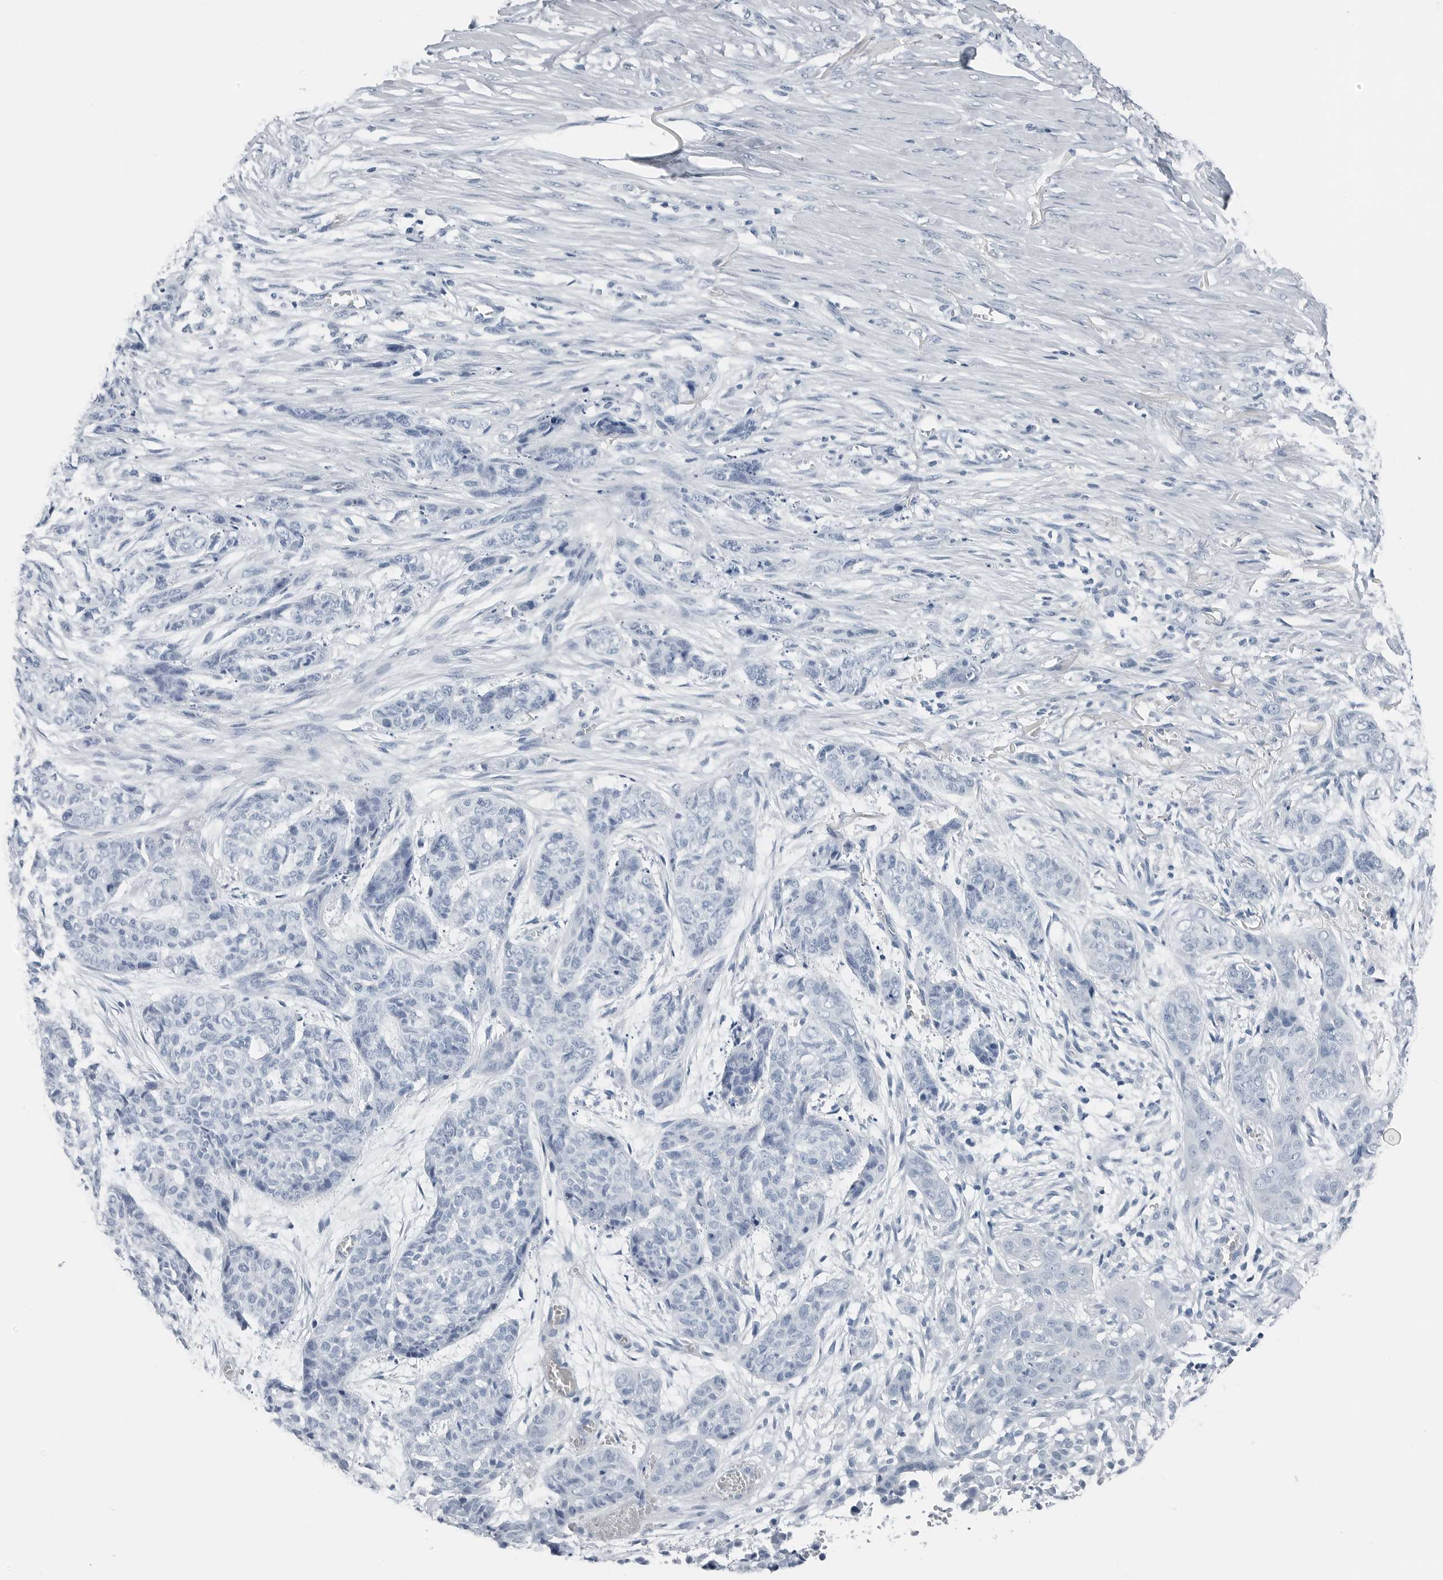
{"staining": {"intensity": "negative", "quantity": "none", "location": "none"}, "tissue": "skin cancer", "cell_type": "Tumor cells", "image_type": "cancer", "snomed": [{"axis": "morphology", "description": "Basal cell carcinoma"}, {"axis": "topography", "description": "Skin"}], "caption": "Basal cell carcinoma (skin) stained for a protein using immunohistochemistry demonstrates no expression tumor cells.", "gene": "SLPI", "patient": {"sex": "female", "age": 64}}